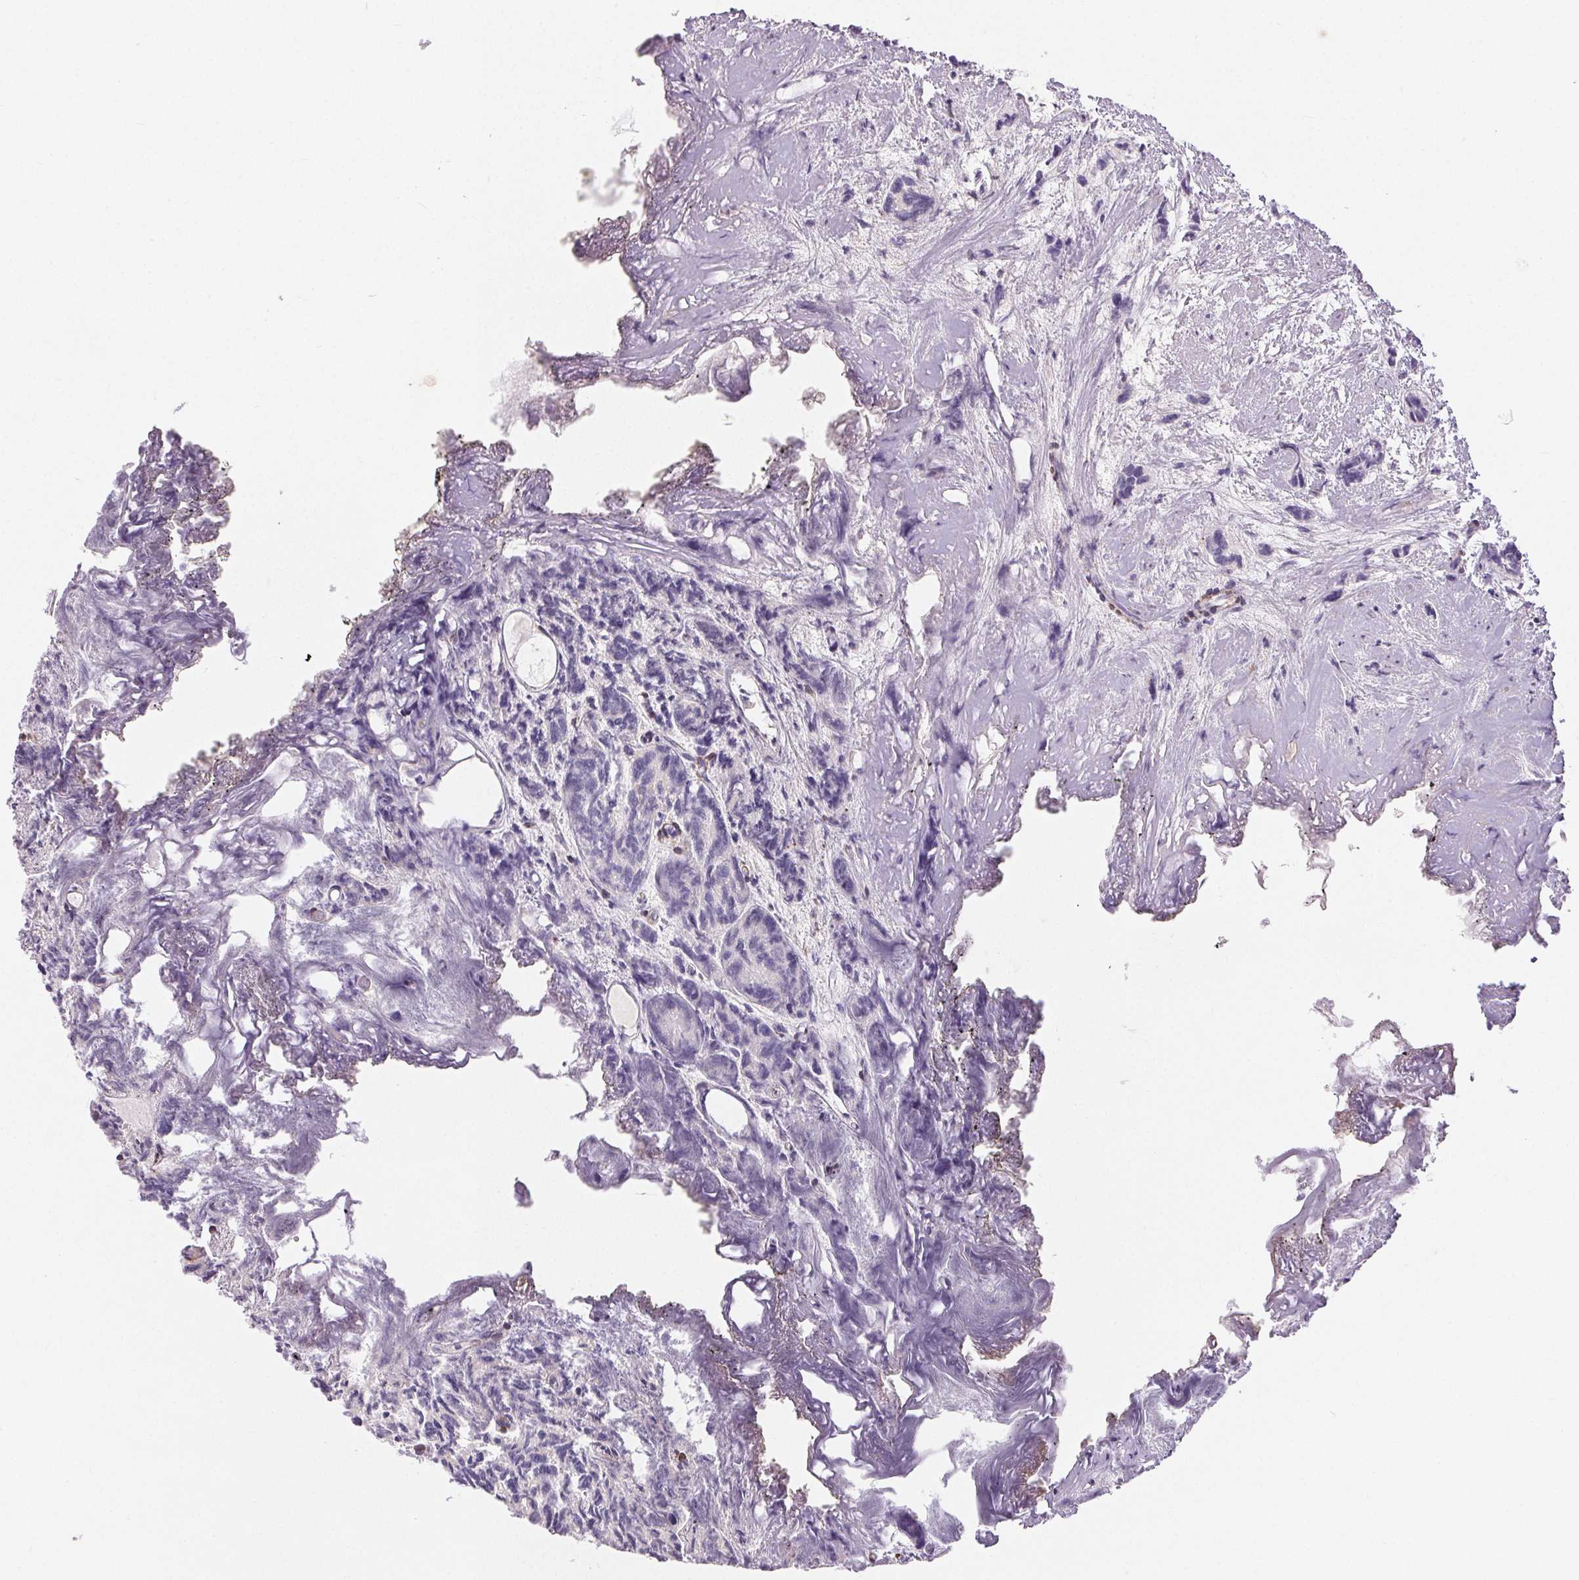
{"staining": {"intensity": "negative", "quantity": "none", "location": "none"}, "tissue": "prostate cancer", "cell_type": "Tumor cells", "image_type": "cancer", "snomed": [{"axis": "morphology", "description": "Adenocarcinoma, High grade"}, {"axis": "topography", "description": "Prostate"}], "caption": "Tumor cells are negative for protein expression in human adenocarcinoma (high-grade) (prostate).", "gene": "RPGRIP1", "patient": {"sex": "male", "age": 77}}